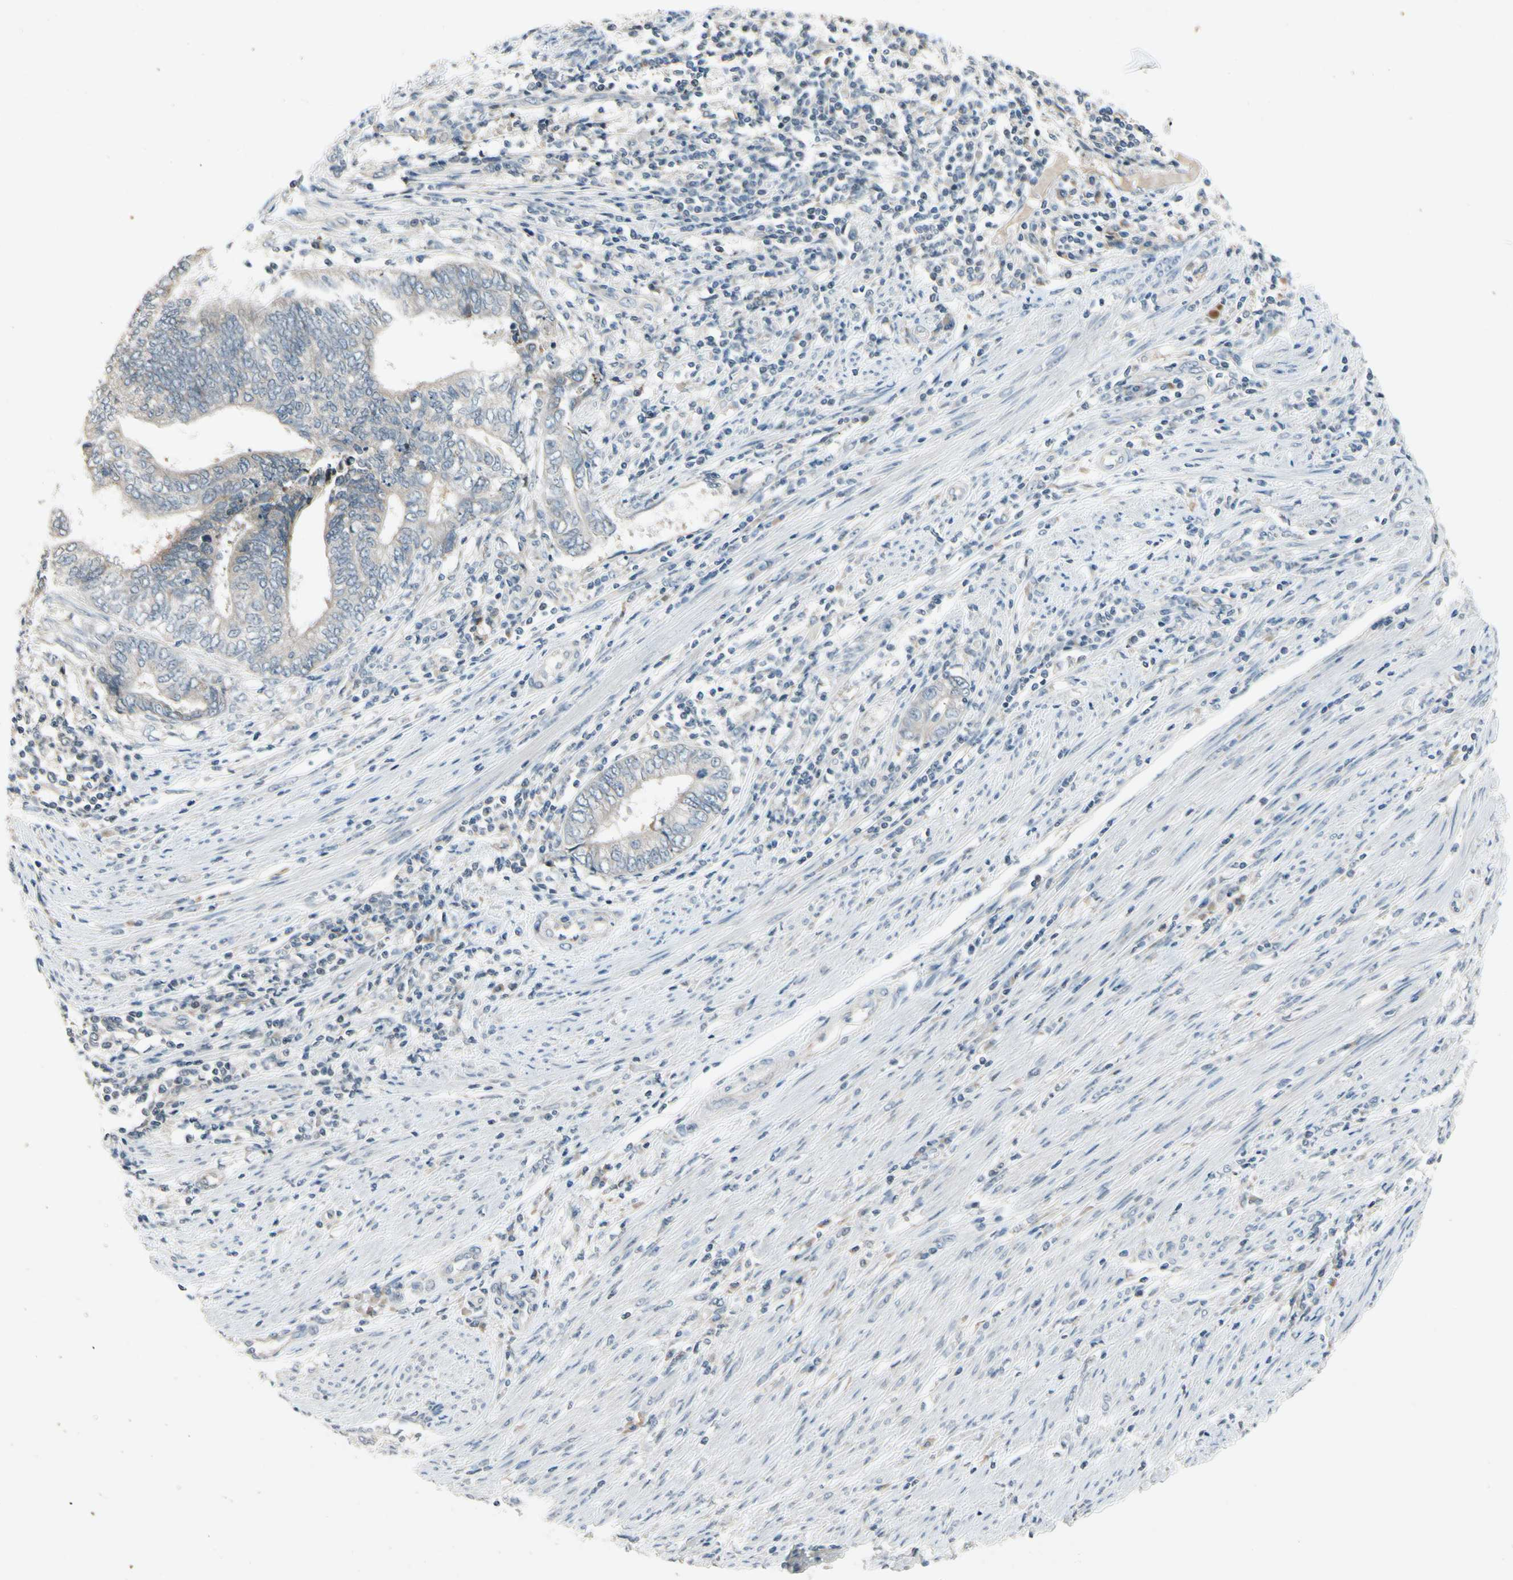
{"staining": {"intensity": "weak", "quantity": "25%-75%", "location": "cytoplasmic/membranous"}, "tissue": "endometrial cancer", "cell_type": "Tumor cells", "image_type": "cancer", "snomed": [{"axis": "morphology", "description": "Adenocarcinoma, NOS"}, {"axis": "topography", "description": "Uterus"}, {"axis": "topography", "description": "Endometrium"}], "caption": "A brown stain labels weak cytoplasmic/membranous expression of a protein in adenocarcinoma (endometrial) tumor cells. The protein is stained brown, and the nuclei are stained in blue (DAB IHC with brightfield microscopy, high magnification).", "gene": "PIP5K1B", "patient": {"sex": "female", "age": 70}}